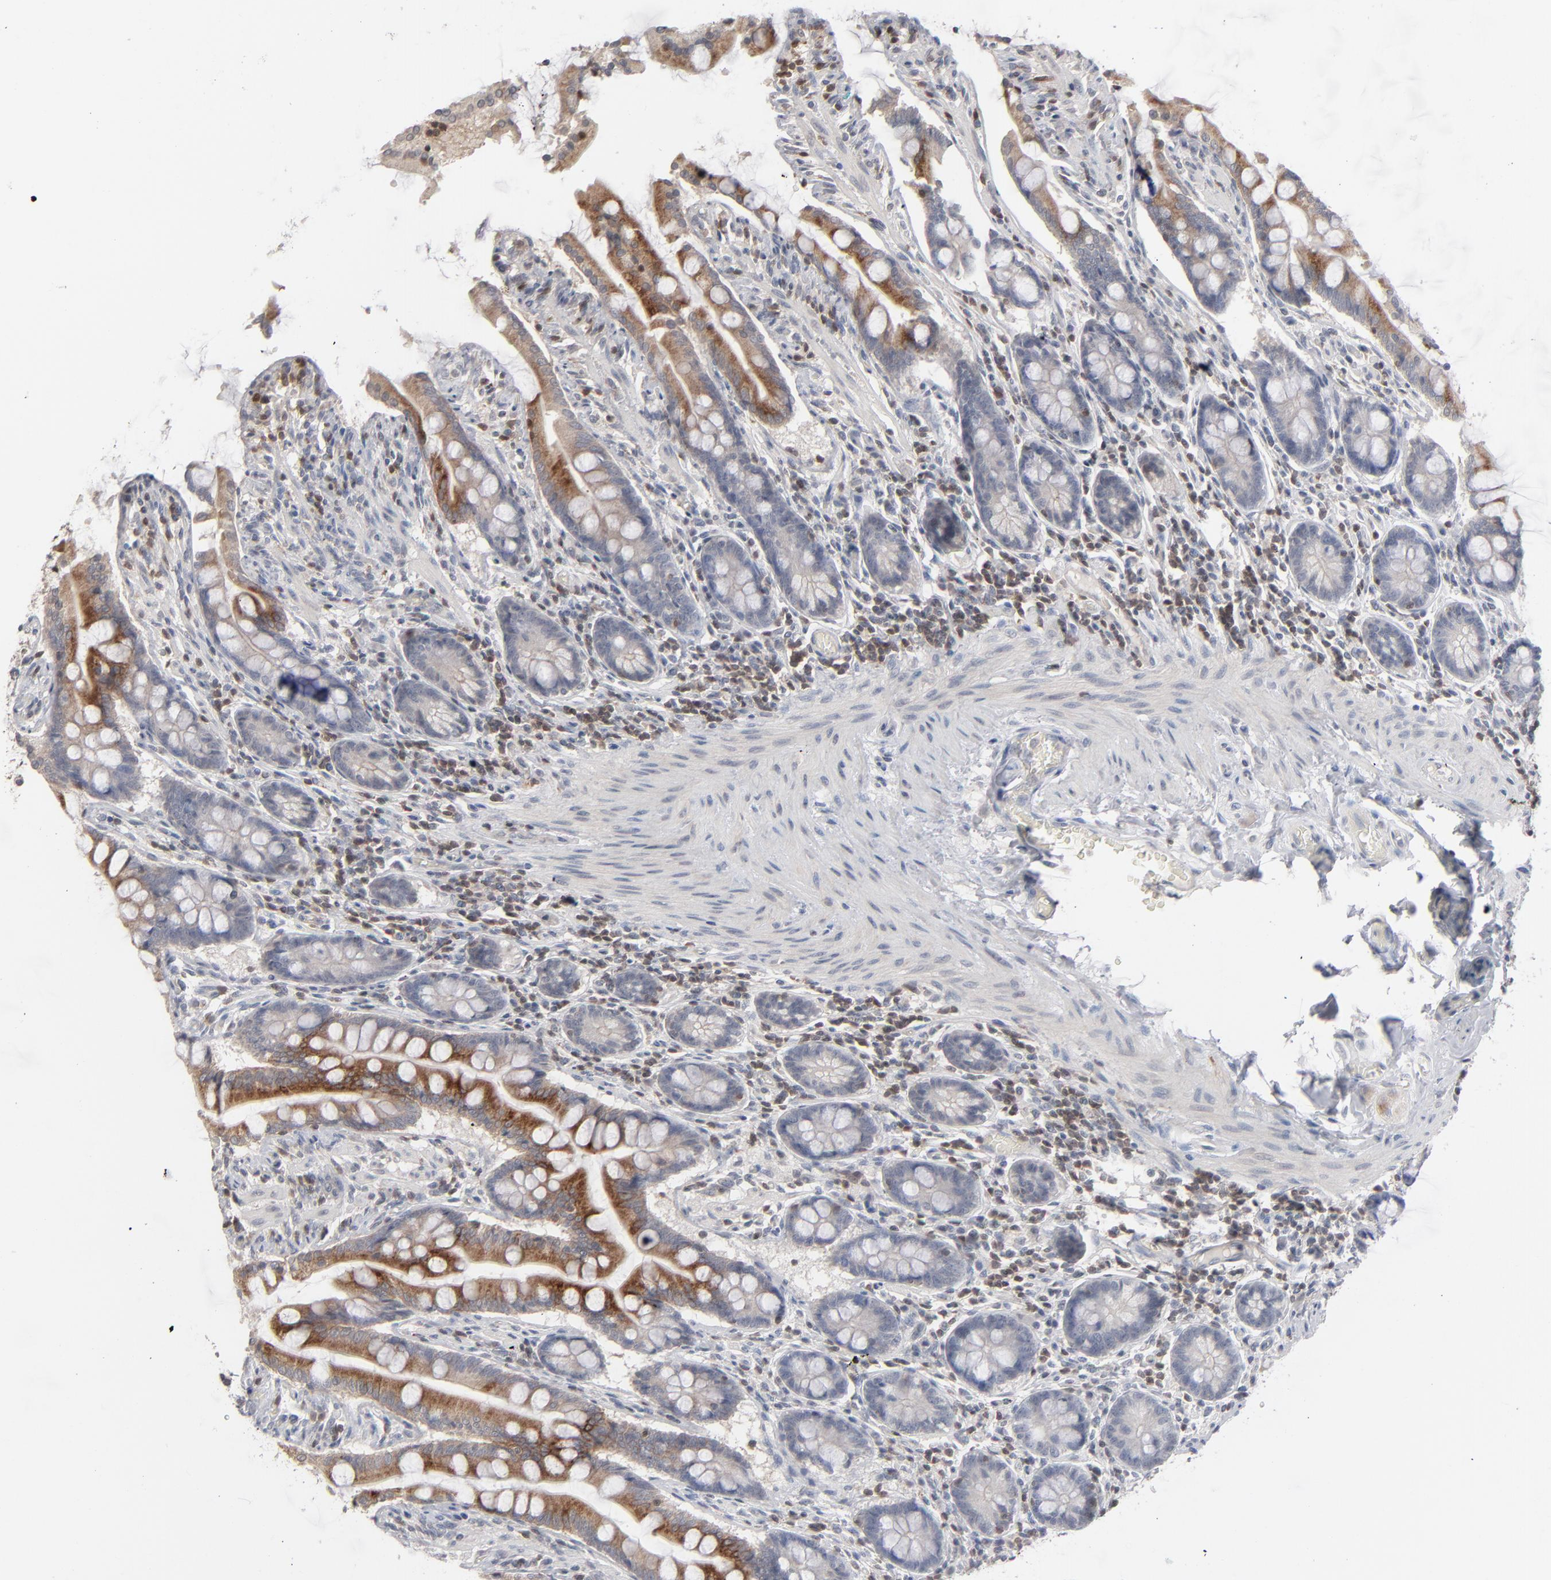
{"staining": {"intensity": "strong", "quantity": "<25%", "location": "cytoplasmic/membranous"}, "tissue": "small intestine", "cell_type": "Glandular cells", "image_type": "normal", "snomed": [{"axis": "morphology", "description": "Normal tissue, NOS"}, {"axis": "topography", "description": "Small intestine"}], "caption": "Small intestine stained with immunohistochemistry (IHC) shows strong cytoplasmic/membranous expression in about <25% of glandular cells.", "gene": "STAT4", "patient": {"sex": "male", "age": 41}}